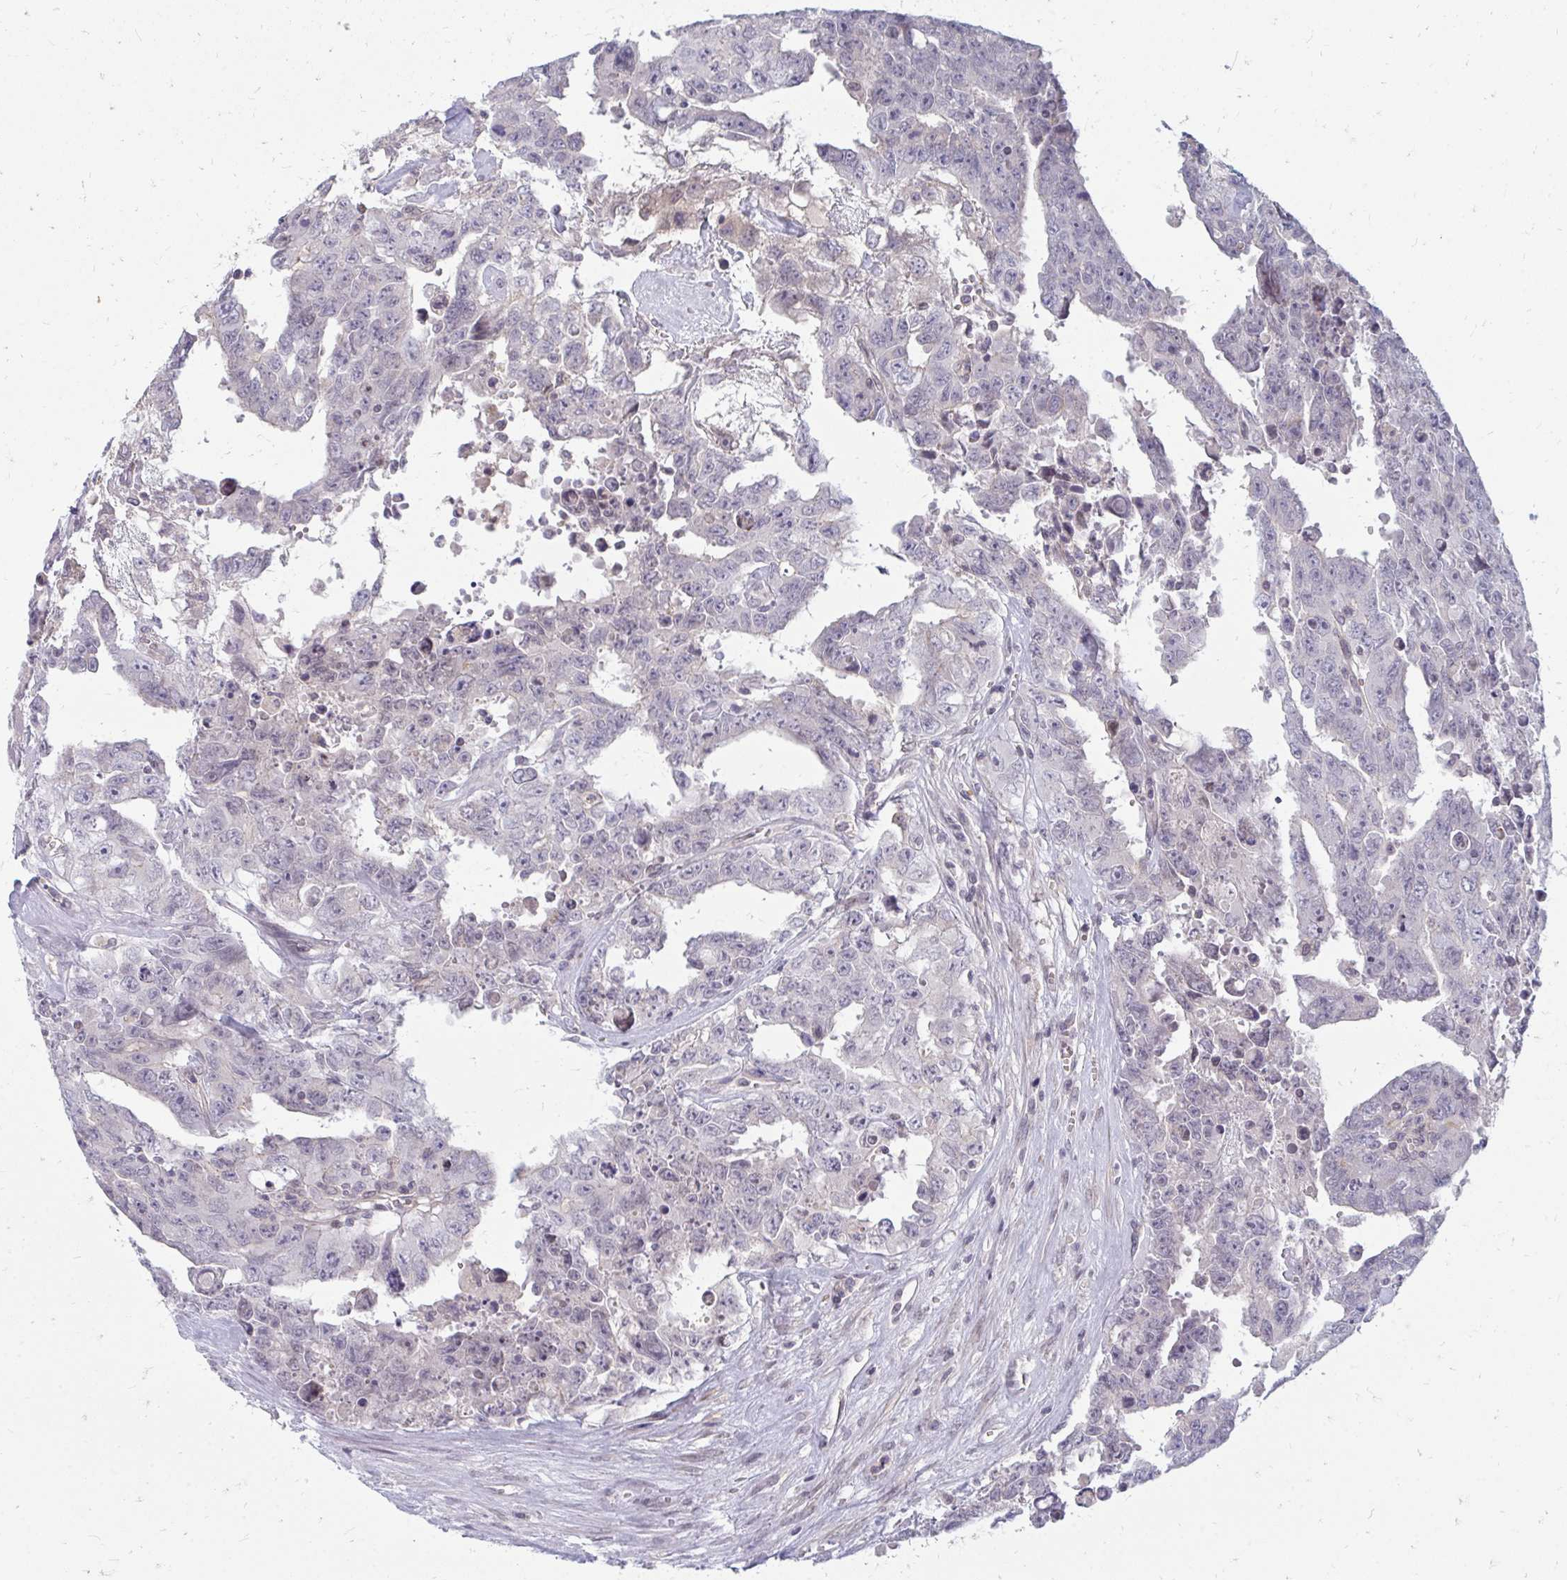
{"staining": {"intensity": "negative", "quantity": "none", "location": "none"}, "tissue": "testis cancer", "cell_type": "Tumor cells", "image_type": "cancer", "snomed": [{"axis": "morphology", "description": "Carcinoma, Embryonal, NOS"}, {"axis": "topography", "description": "Testis"}], "caption": "High magnification brightfield microscopy of testis embryonal carcinoma stained with DAB (3,3'-diaminobenzidine) (brown) and counterstained with hematoxylin (blue): tumor cells show no significant staining.", "gene": "GPC5", "patient": {"sex": "male", "age": 24}}